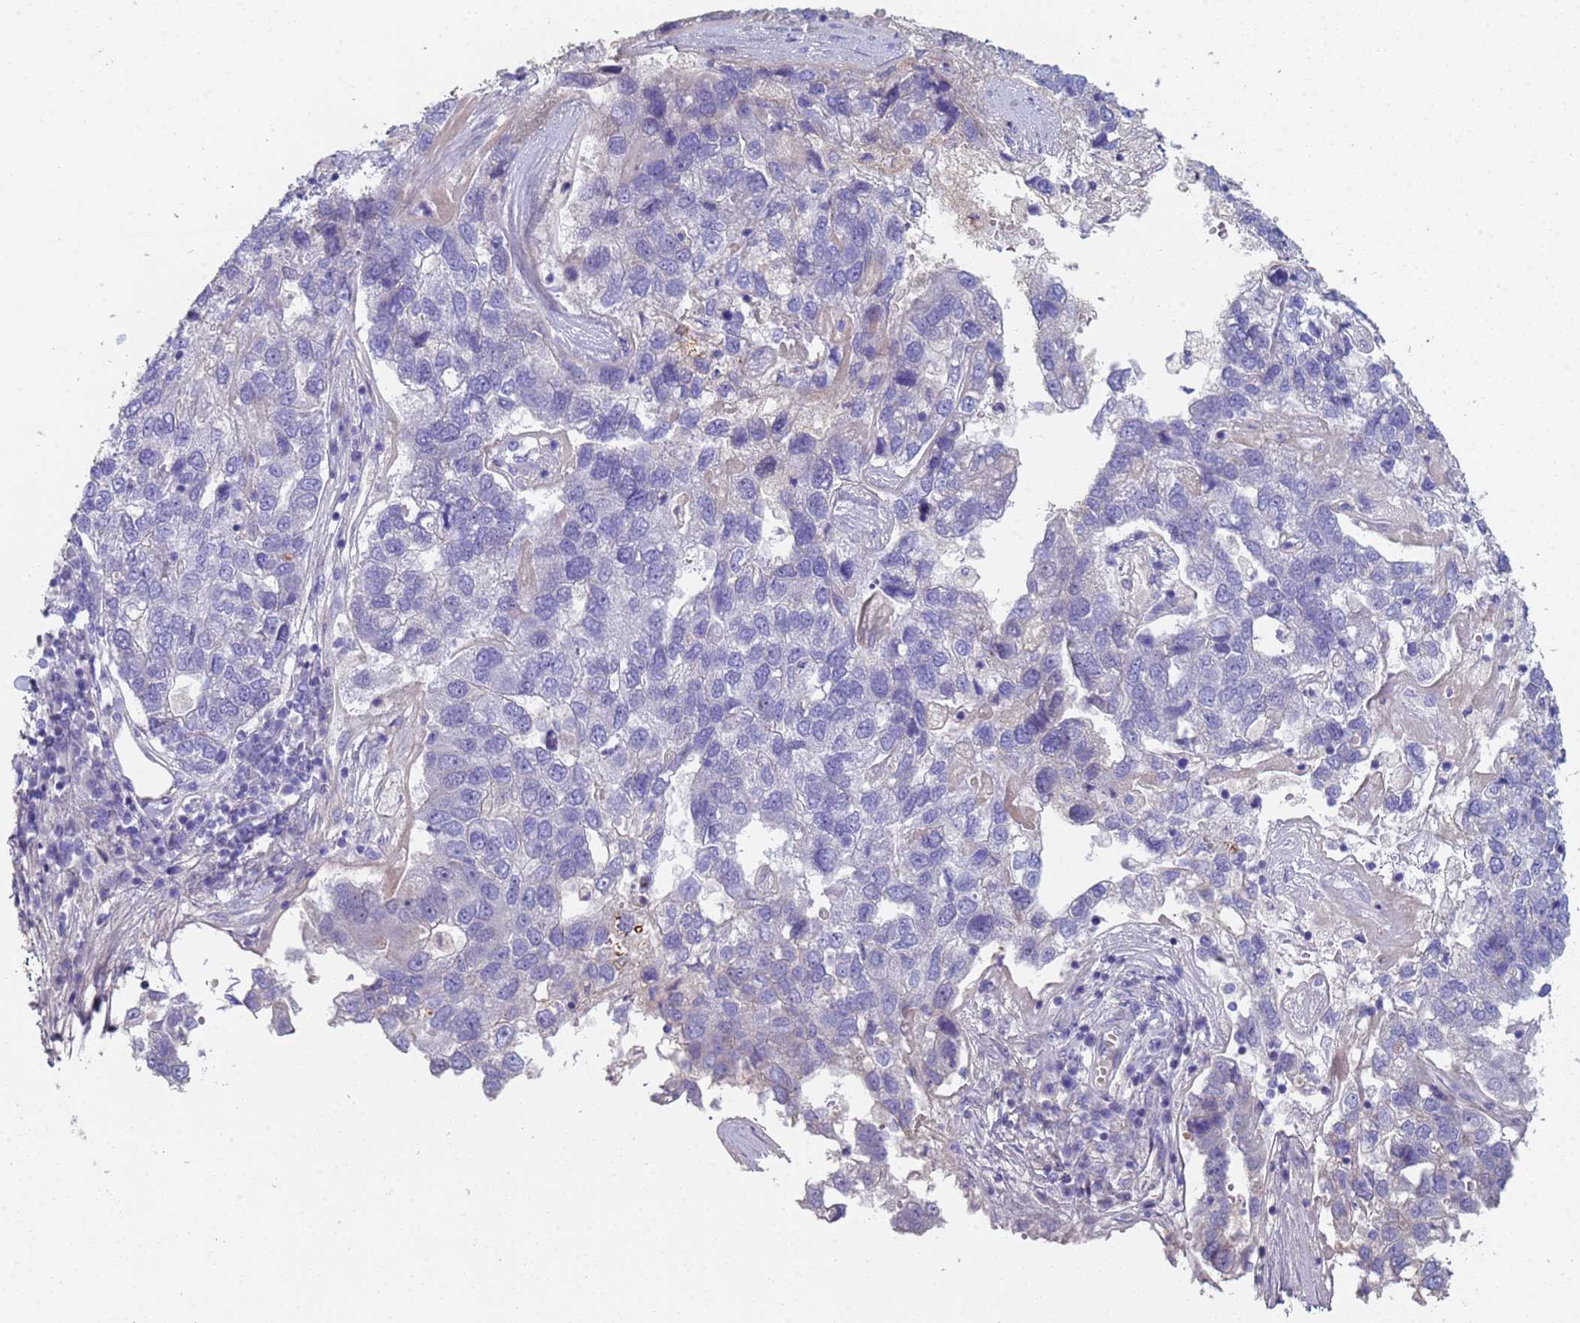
{"staining": {"intensity": "negative", "quantity": "none", "location": "none"}, "tissue": "pancreatic cancer", "cell_type": "Tumor cells", "image_type": "cancer", "snomed": [{"axis": "morphology", "description": "Adenocarcinoma, NOS"}, {"axis": "topography", "description": "Pancreas"}], "caption": "This is an immunohistochemistry micrograph of adenocarcinoma (pancreatic). There is no expression in tumor cells.", "gene": "ABCA8", "patient": {"sex": "female", "age": 61}}